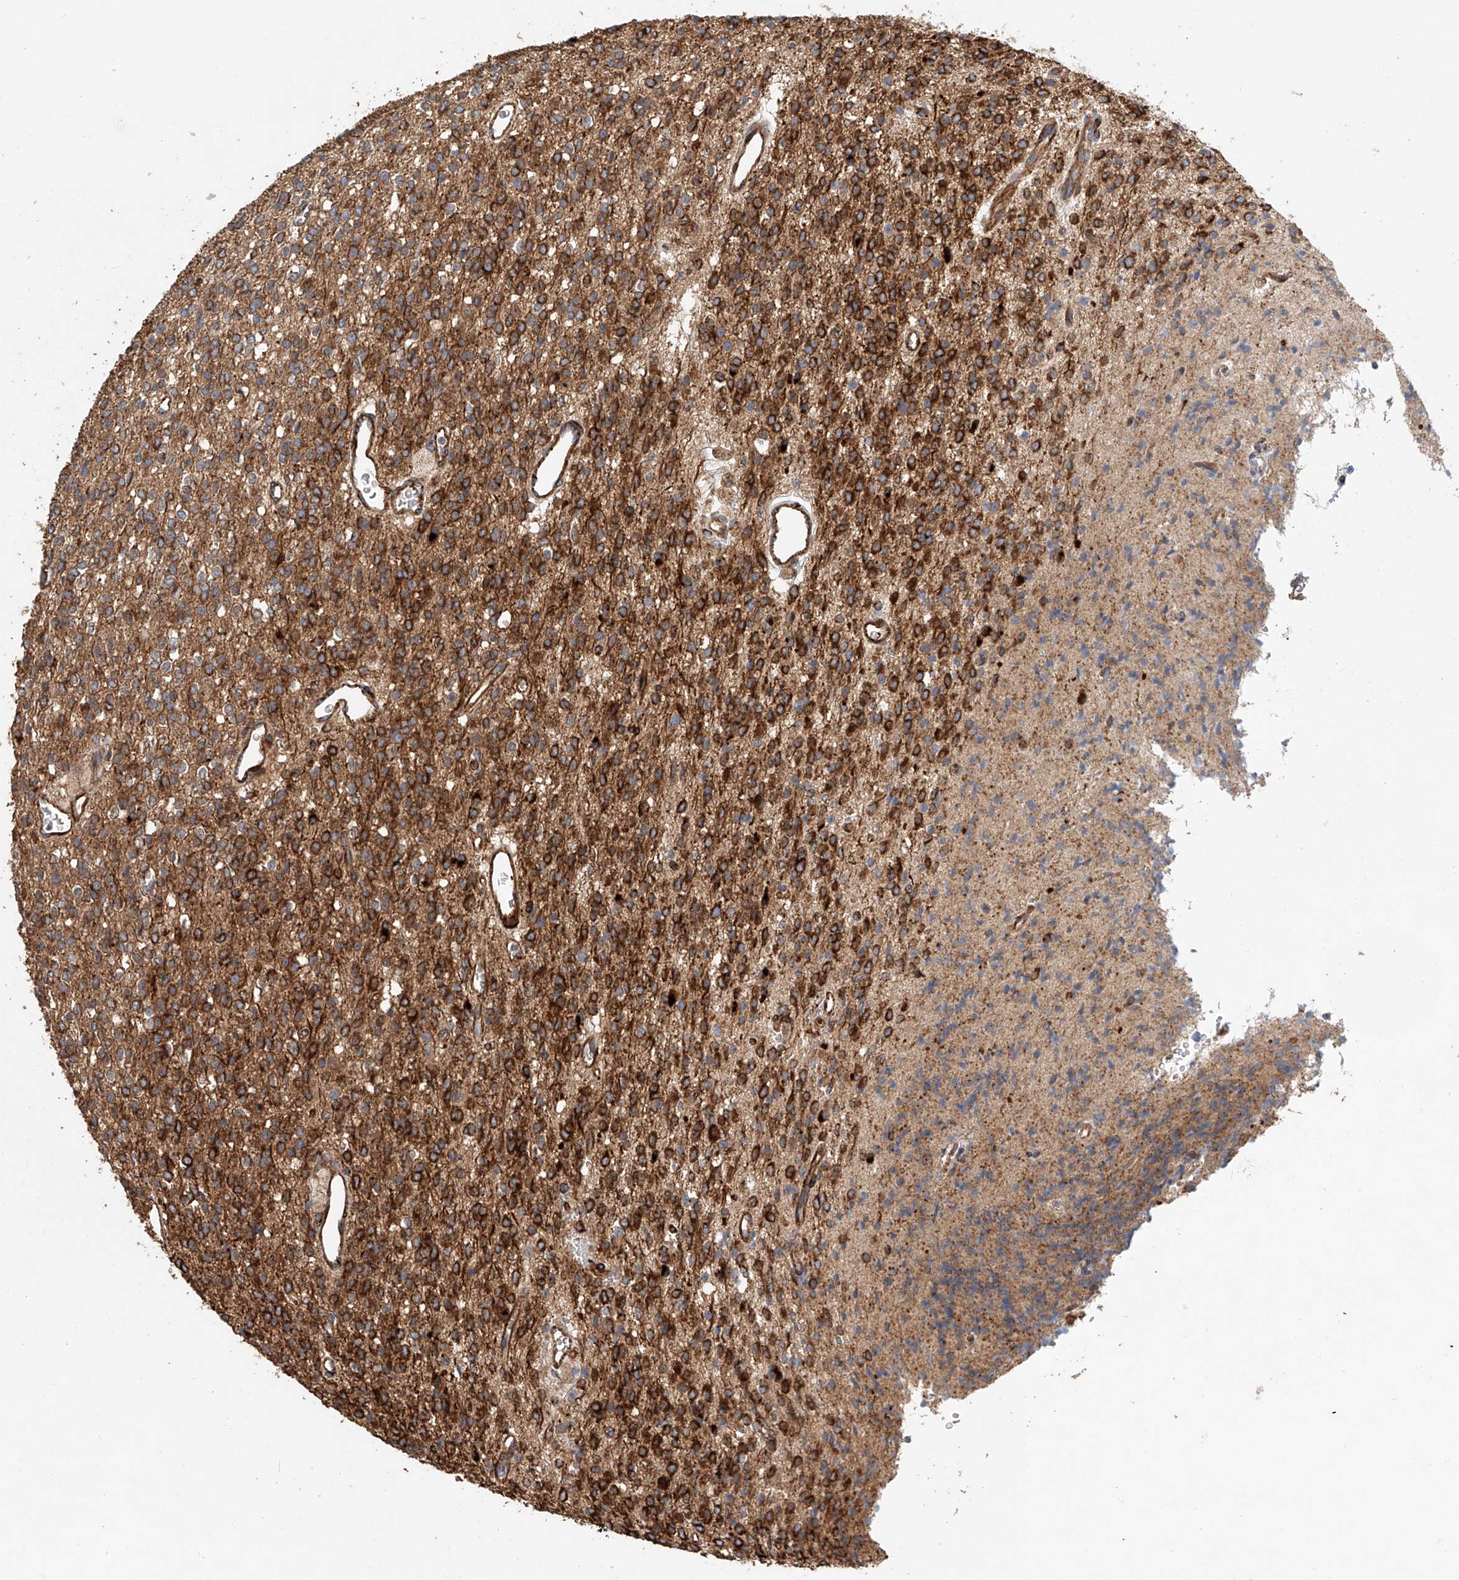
{"staining": {"intensity": "strong", "quantity": ">75%", "location": "cytoplasmic/membranous"}, "tissue": "glioma", "cell_type": "Tumor cells", "image_type": "cancer", "snomed": [{"axis": "morphology", "description": "Glioma, malignant, High grade"}, {"axis": "topography", "description": "Brain"}], "caption": "The immunohistochemical stain shows strong cytoplasmic/membranous positivity in tumor cells of high-grade glioma (malignant) tissue. (brown staining indicates protein expression, while blue staining denotes nuclei).", "gene": "HGSNAT", "patient": {"sex": "male", "age": 34}}